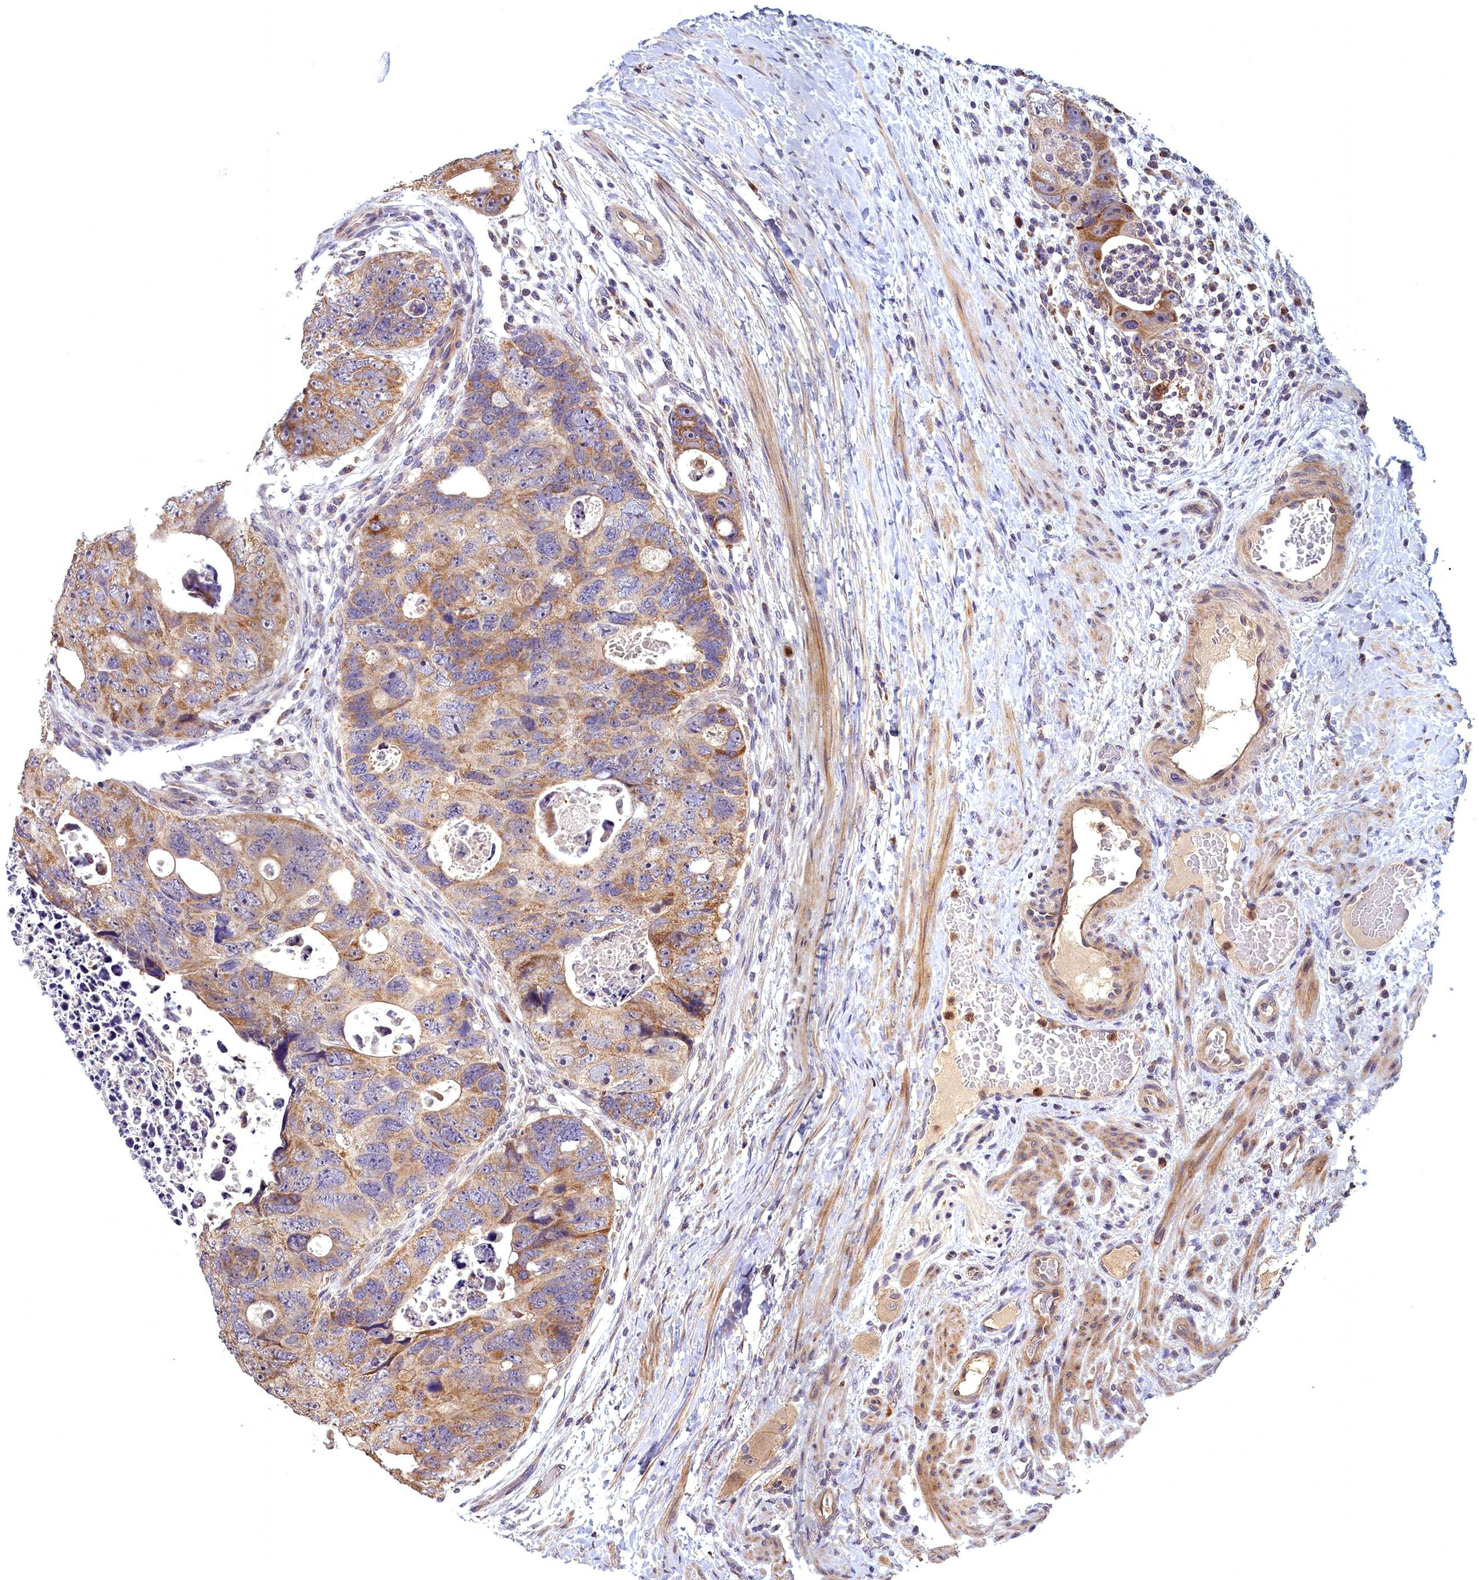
{"staining": {"intensity": "moderate", "quantity": ">75%", "location": "cytoplasmic/membranous"}, "tissue": "colorectal cancer", "cell_type": "Tumor cells", "image_type": "cancer", "snomed": [{"axis": "morphology", "description": "Adenocarcinoma, NOS"}, {"axis": "topography", "description": "Rectum"}], "caption": "About >75% of tumor cells in colorectal adenocarcinoma reveal moderate cytoplasmic/membranous protein positivity as visualized by brown immunohistochemical staining.", "gene": "EPB41L4B", "patient": {"sex": "male", "age": 59}}